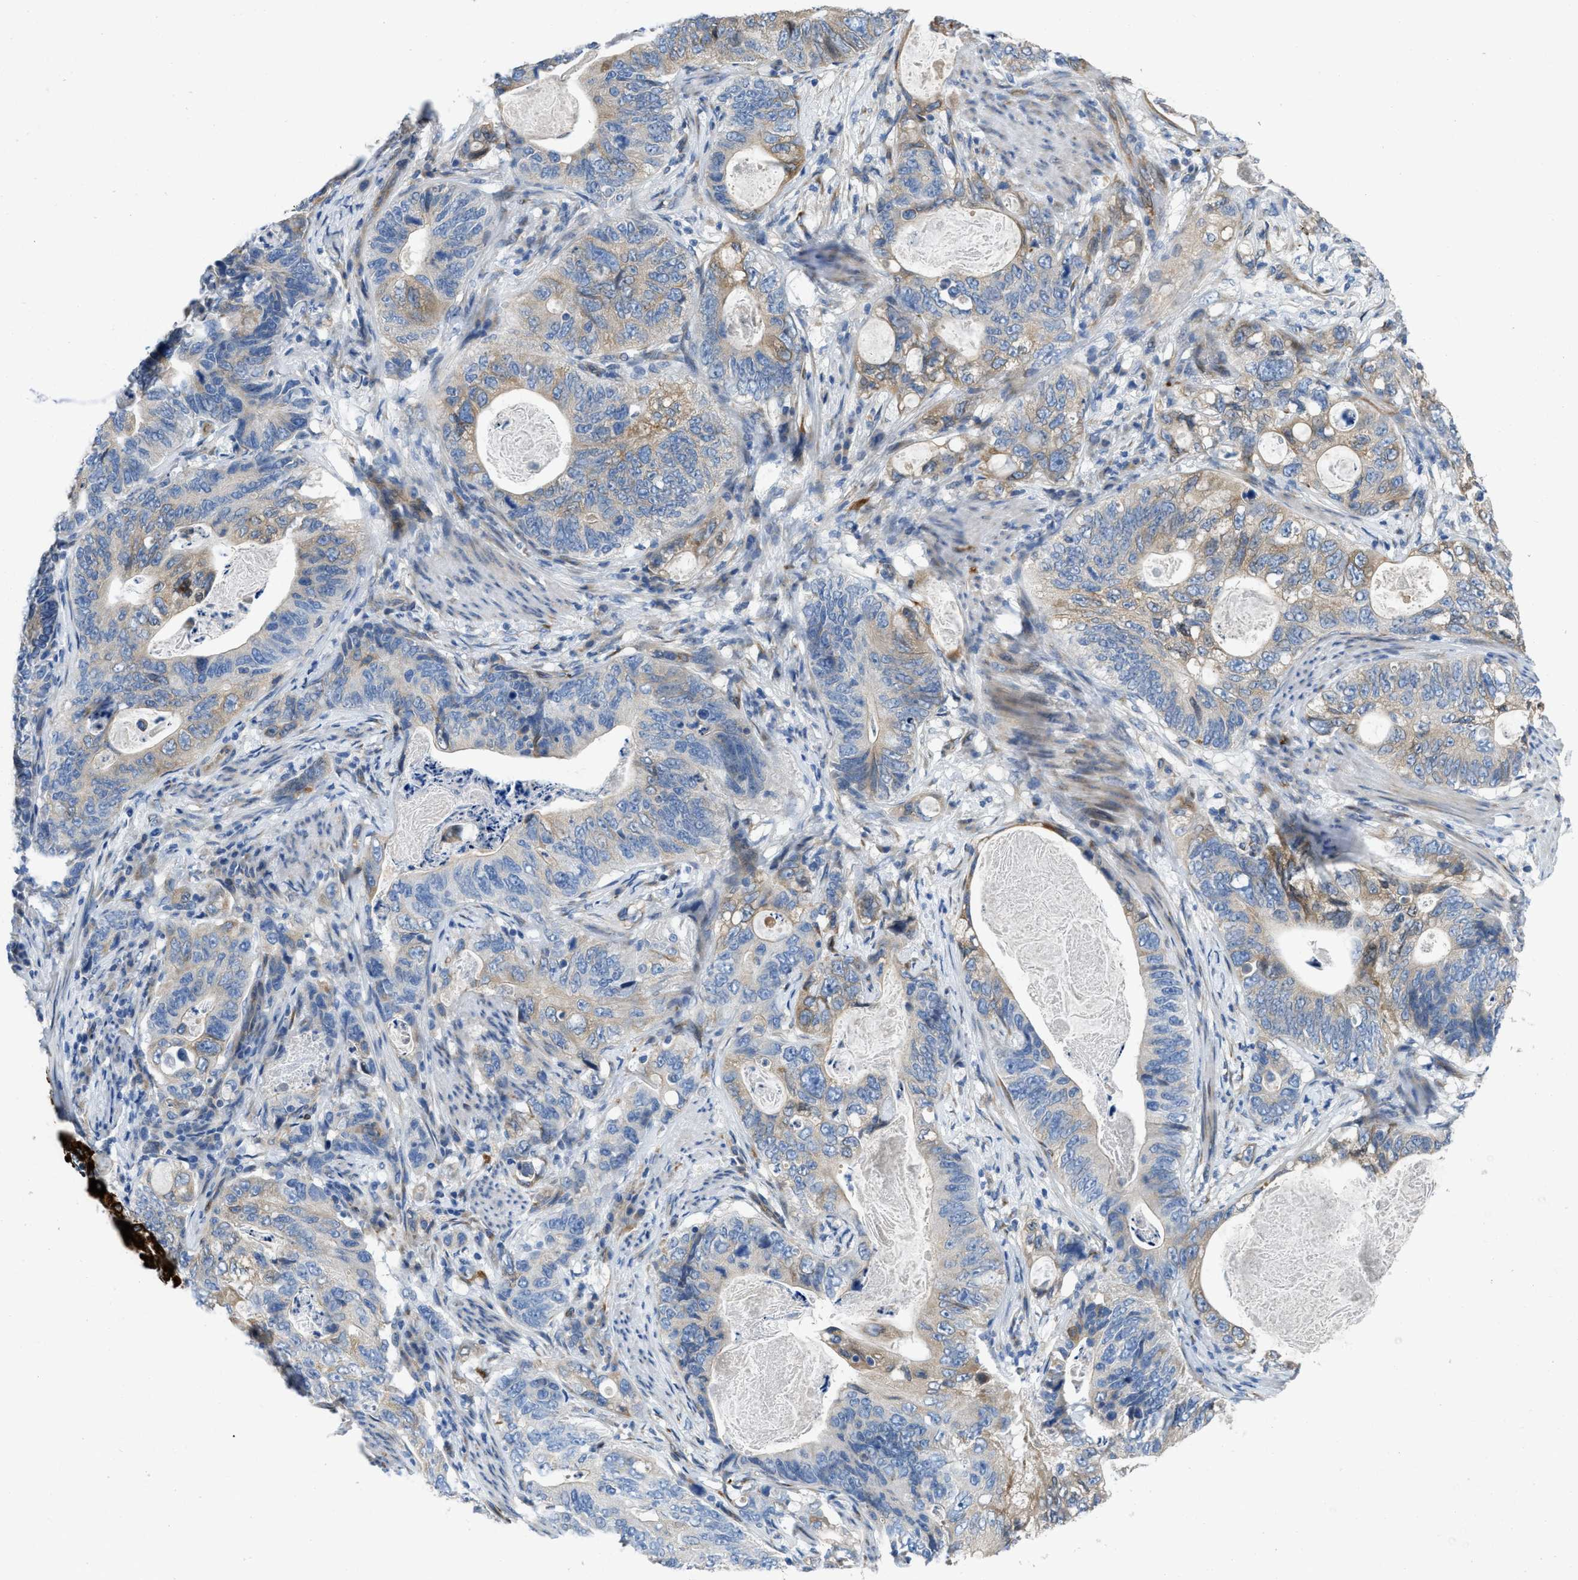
{"staining": {"intensity": "moderate", "quantity": "25%-75%", "location": "cytoplasmic/membranous"}, "tissue": "stomach cancer", "cell_type": "Tumor cells", "image_type": "cancer", "snomed": [{"axis": "morphology", "description": "Normal tissue, NOS"}, {"axis": "morphology", "description": "Adenocarcinoma, NOS"}, {"axis": "topography", "description": "Stomach"}], "caption": "Stomach cancer stained for a protein (brown) demonstrates moderate cytoplasmic/membranous positive staining in about 25%-75% of tumor cells.", "gene": "GGCX", "patient": {"sex": "female", "age": 89}}